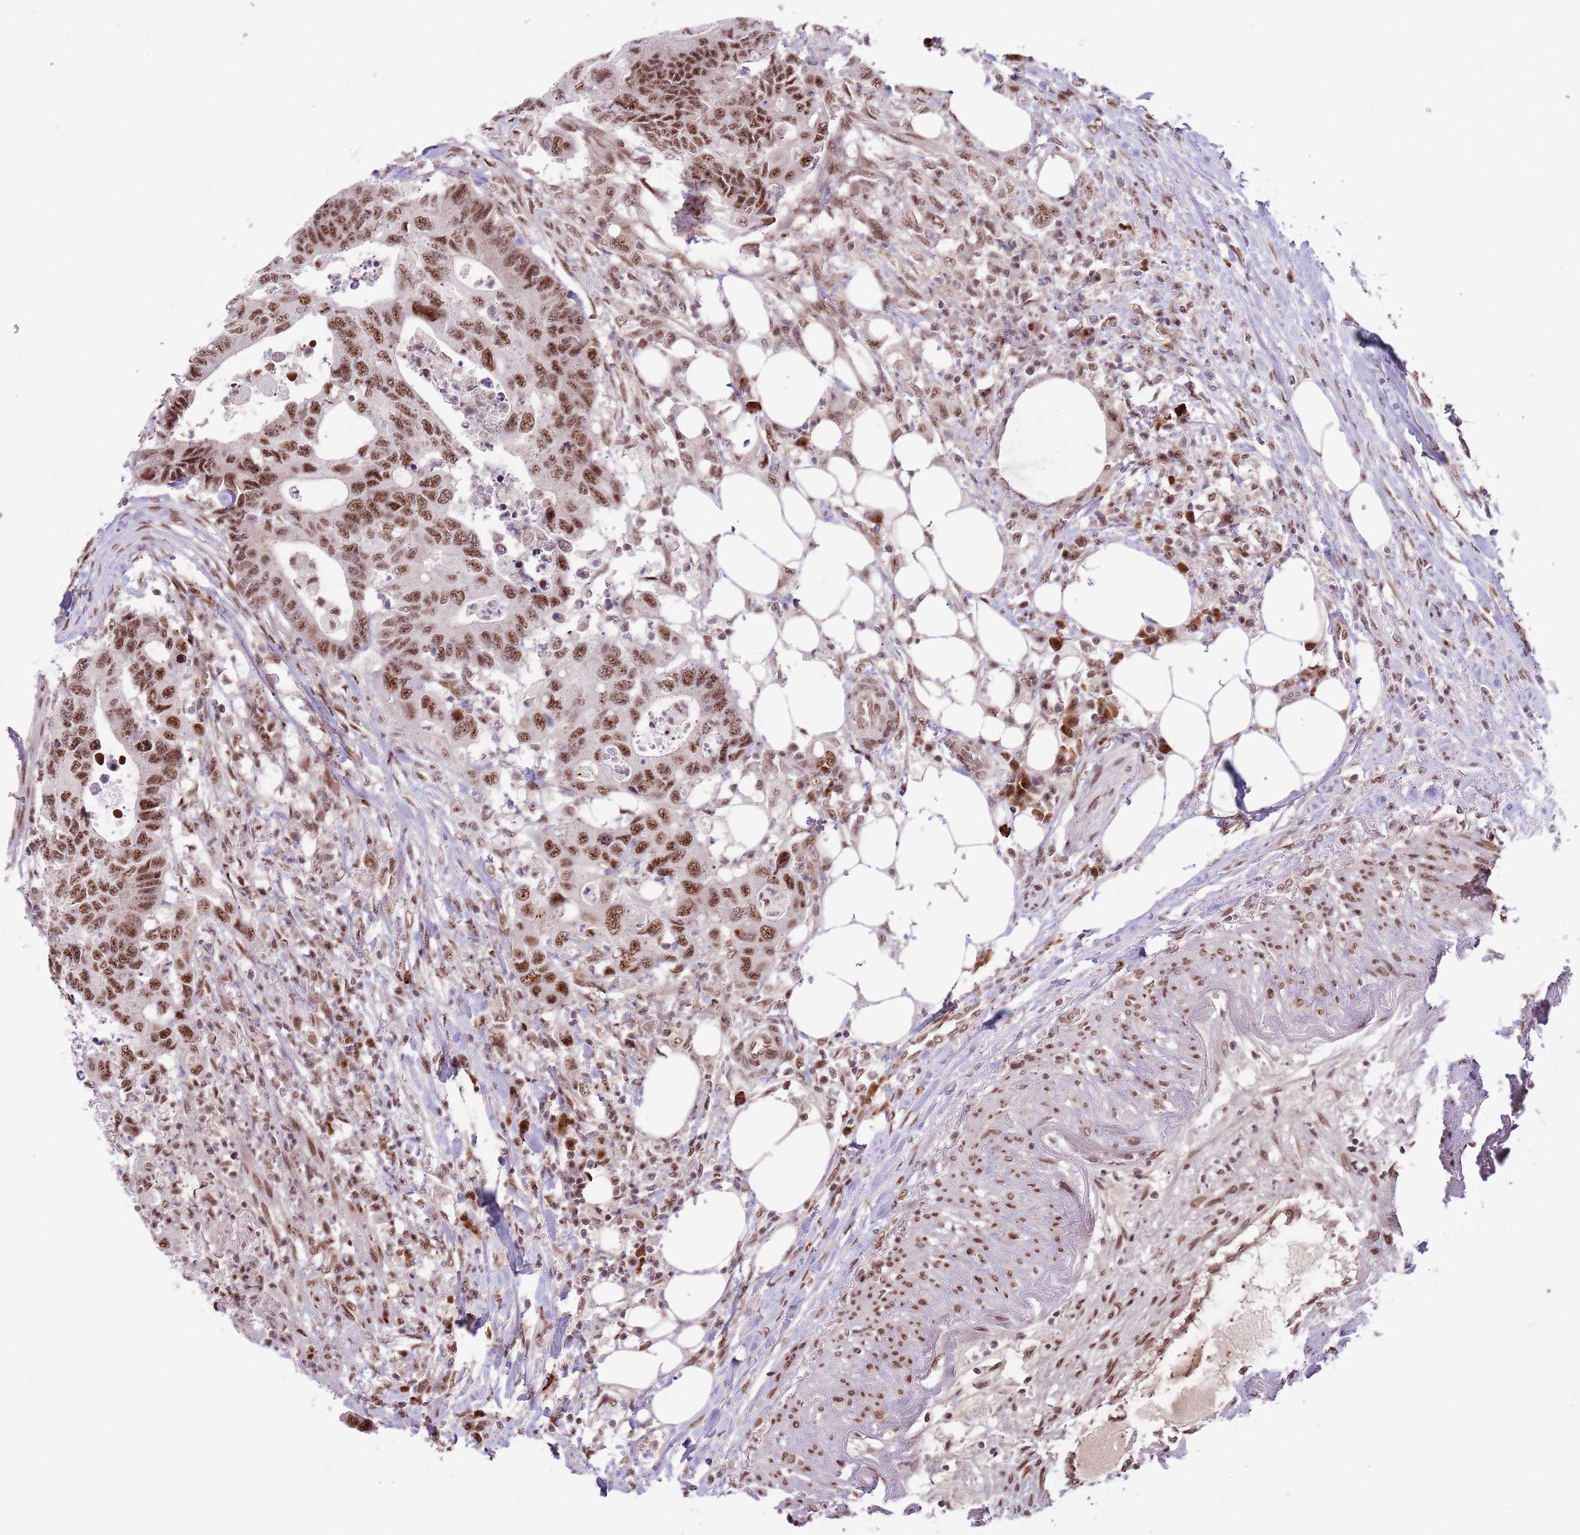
{"staining": {"intensity": "moderate", "quantity": ">75%", "location": "nuclear"}, "tissue": "colorectal cancer", "cell_type": "Tumor cells", "image_type": "cancer", "snomed": [{"axis": "morphology", "description": "Adenocarcinoma, NOS"}, {"axis": "topography", "description": "Colon"}], "caption": "Protein positivity by IHC shows moderate nuclear staining in about >75% of tumor cells in colorectal adenocarcinoma.", "gene": "SIPA1L3", "patient": {"sex": "male", "age": 71}}